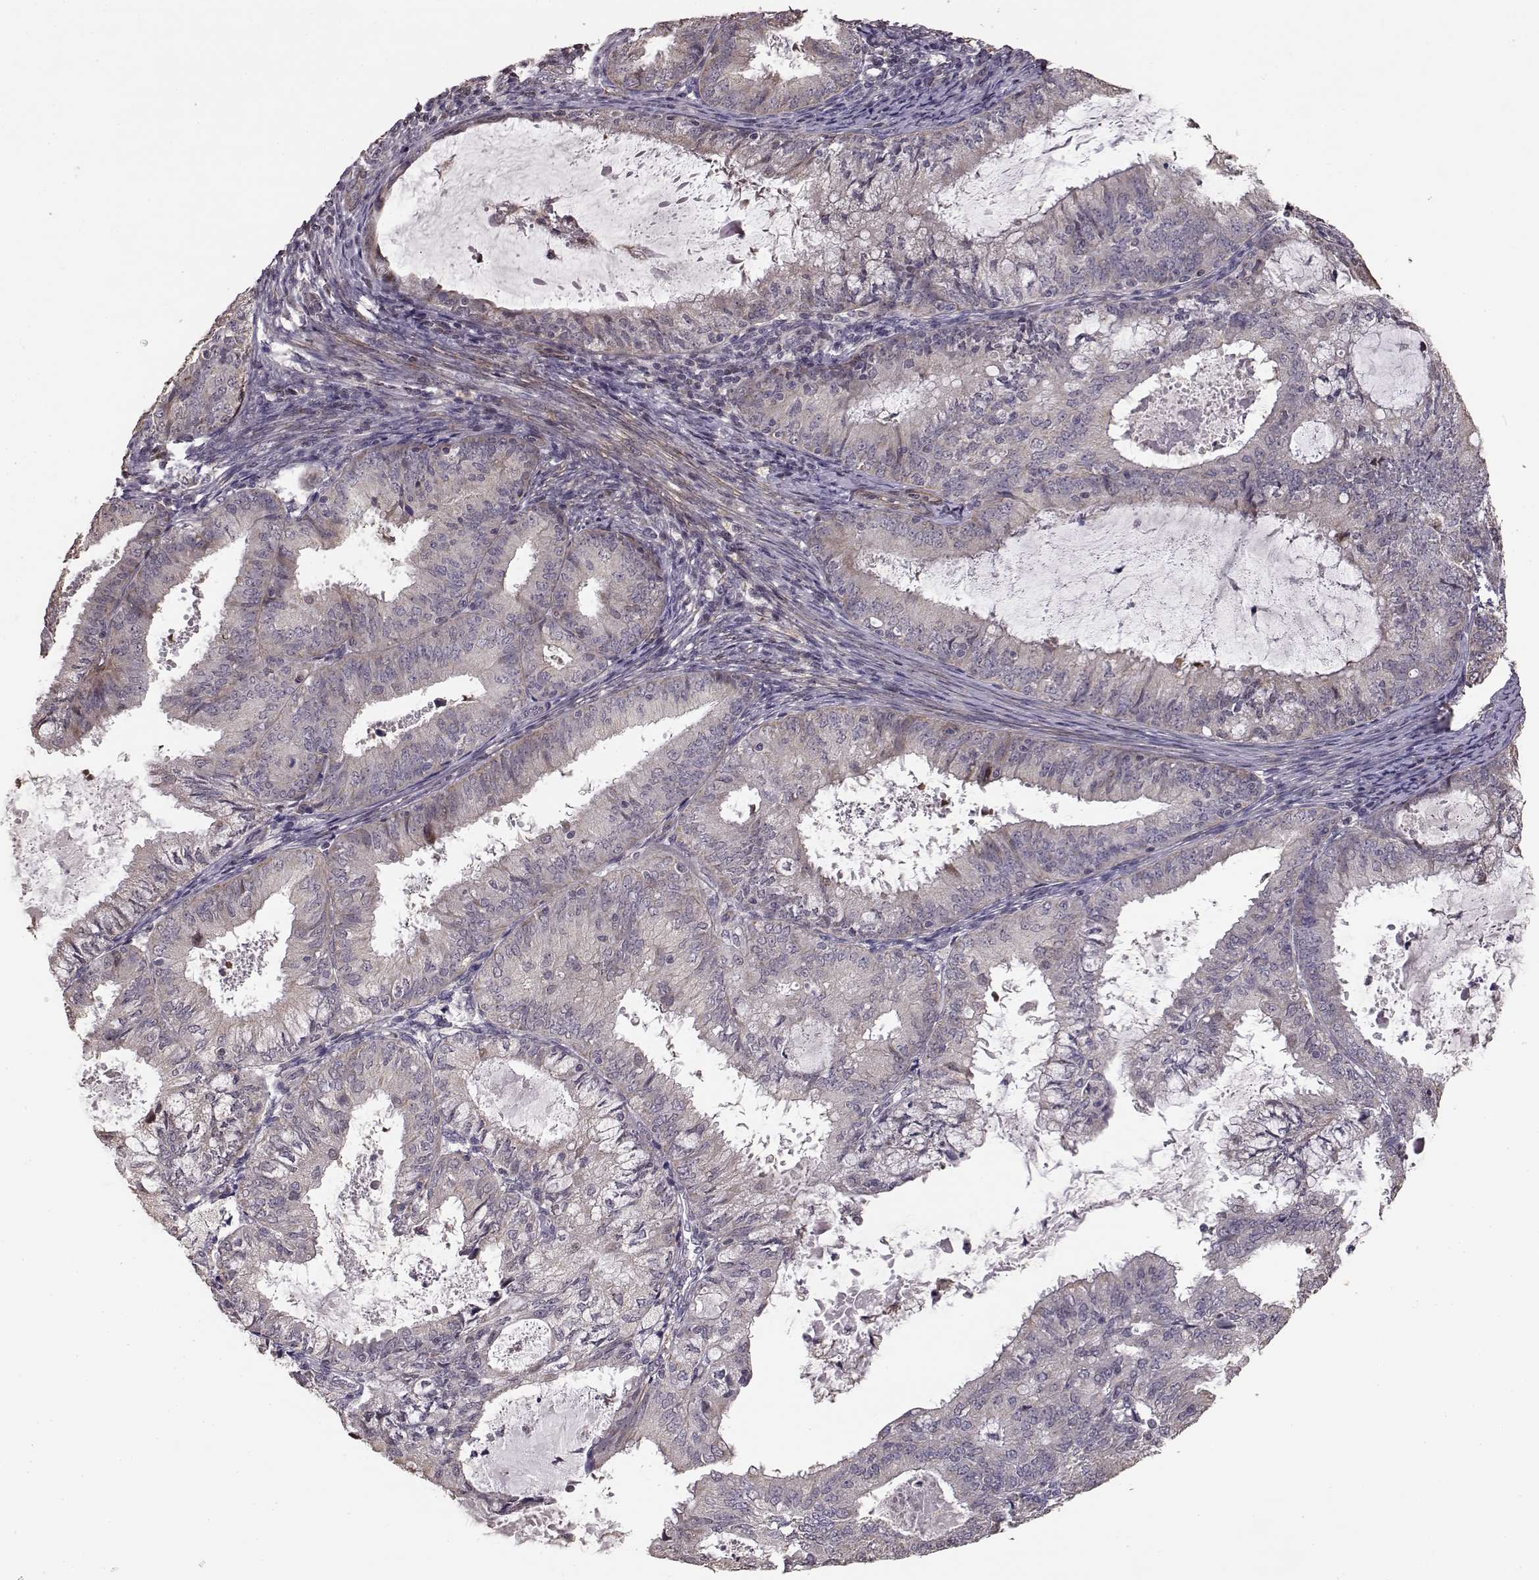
{"staining": {"intensity": "negative", "quantity": "none", "location": "none"}, "tissue": "endometrial cancer", "cell_type": "Tumor cells", "image_type": "cancer", "snomed": [{"axis": "morphology", "description": "Adenocarcinoma, NOS"}, {"axis": "topography", "description": "Endometrium"}], "caption": "This is an immunohistochemistry (IHC) histopathology image of endometrial cancer (adenocarcinoma). There is no positivity in tumor cells.", "gene": "BACH2", "patient": {"sex": "female", "age": 57}}